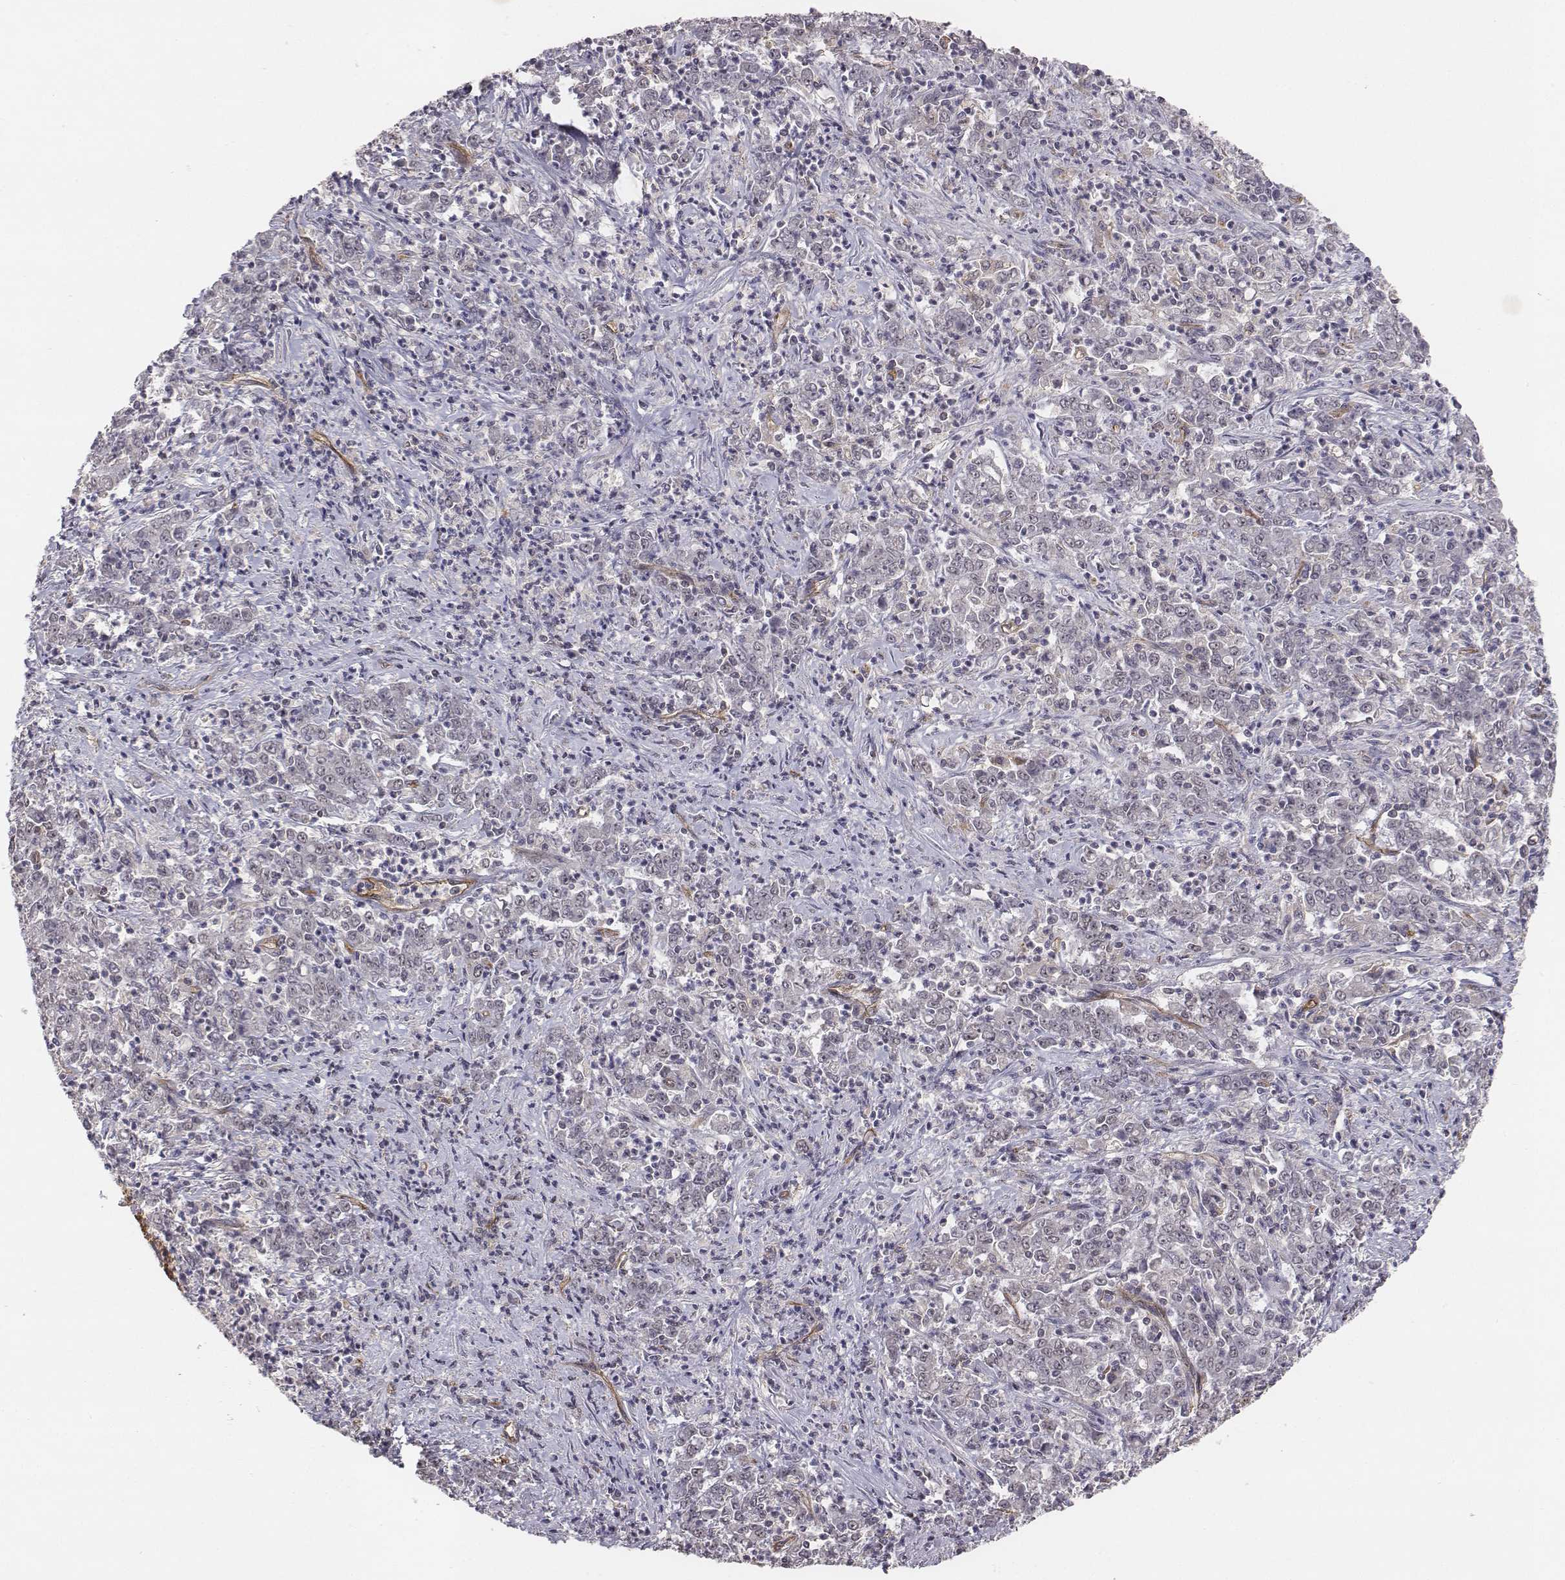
{"staining": {"intensity": "negative", "quantity": "none", "location": "none"}, "tissue": "stomach cancer", "cell_type": "Tumor cells", "image_type": "cancer", "snomed": [{"axis": "morphology", "description": "Adenocarcinoma, NOS"}, {"axis": "topography", "description": "Stomach, lower"}], "caption": "A high-resolution photomicrograph shows immunohistochemistry staining of stomach cancer (adenocarcinoma), which shows no significant staining in tumor cells.", "gene": "PTPRG", "patient": {"sex": "female", "age": 71}}